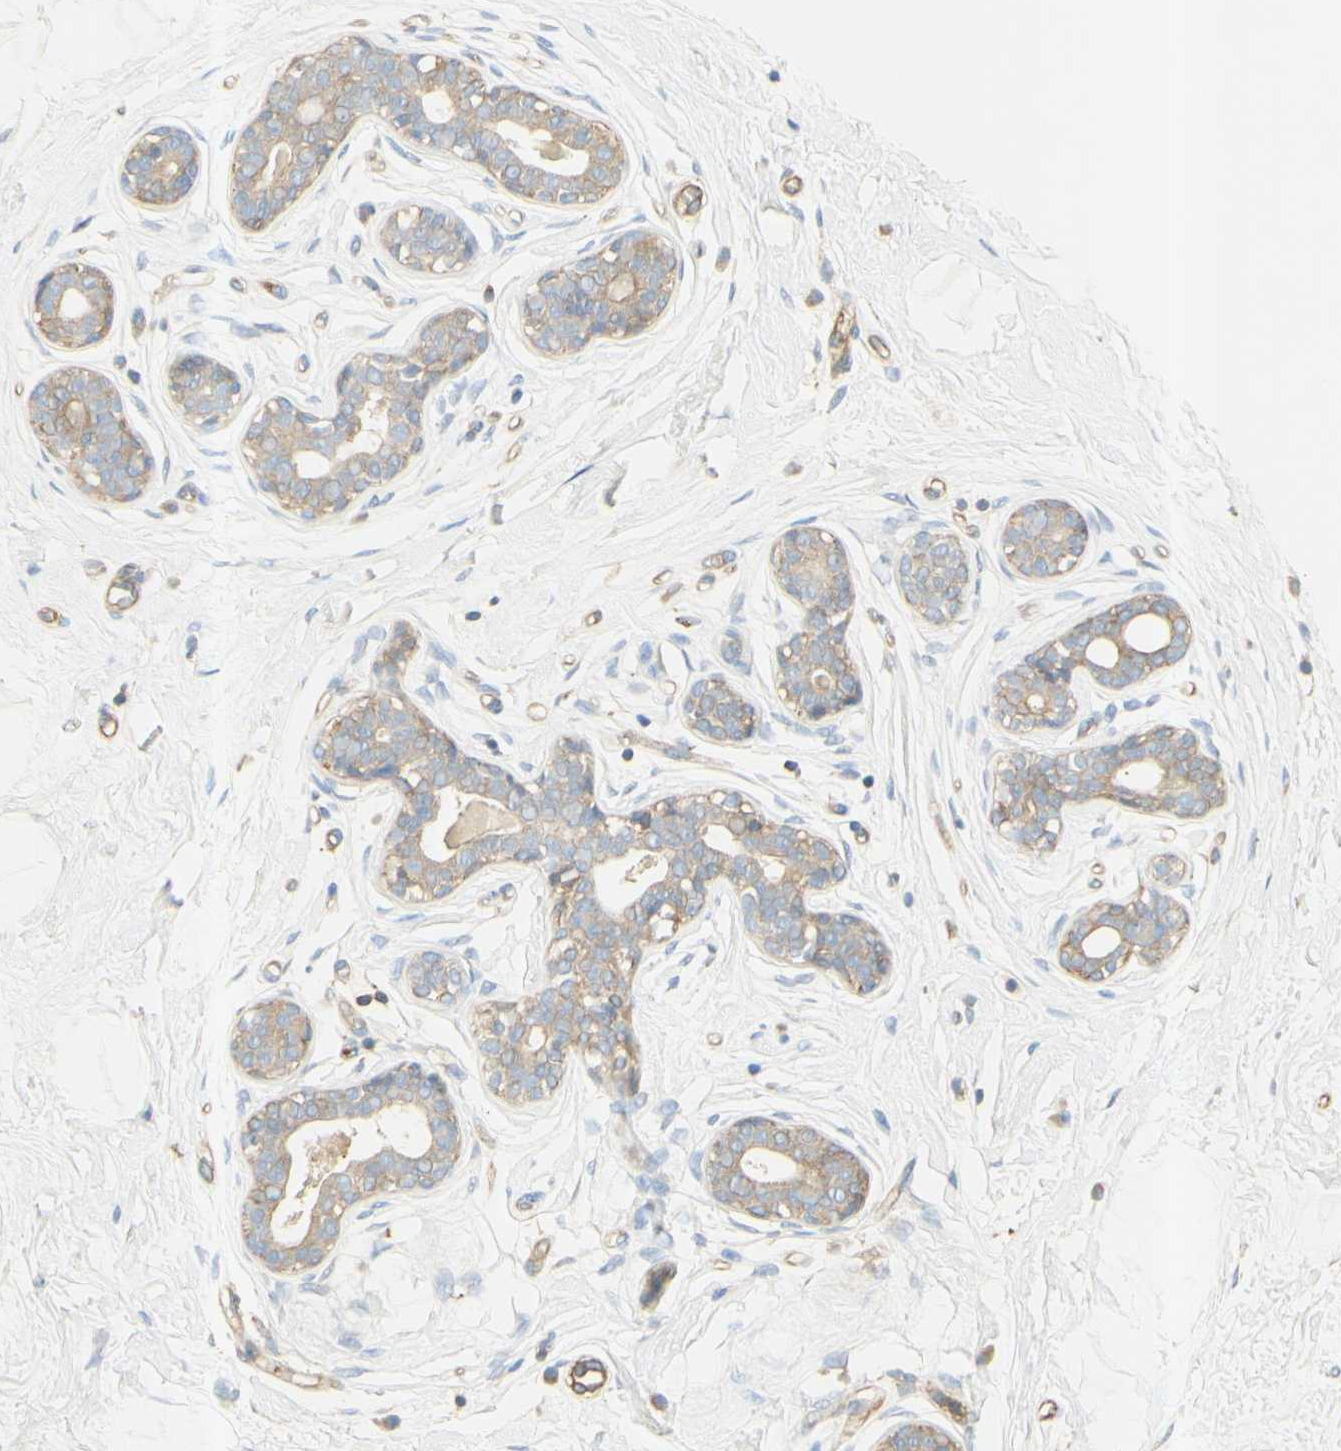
{"staining": {"intensity": "negative", "quantity": "none", "location": "none"}, "tissue": "breast", "cell_type": "Adipocytes", "image_type": "normal", "snomed": [{"axis": "morphology", "description": "Normal tissue, NOS"}, {"axis": "topography", "description": "Breast"}], "caption": "The image exhibits no significant expression in adipocytes of breast.", "gene": "IKBKG", "patient": {"sex": "female", "age": 23}}